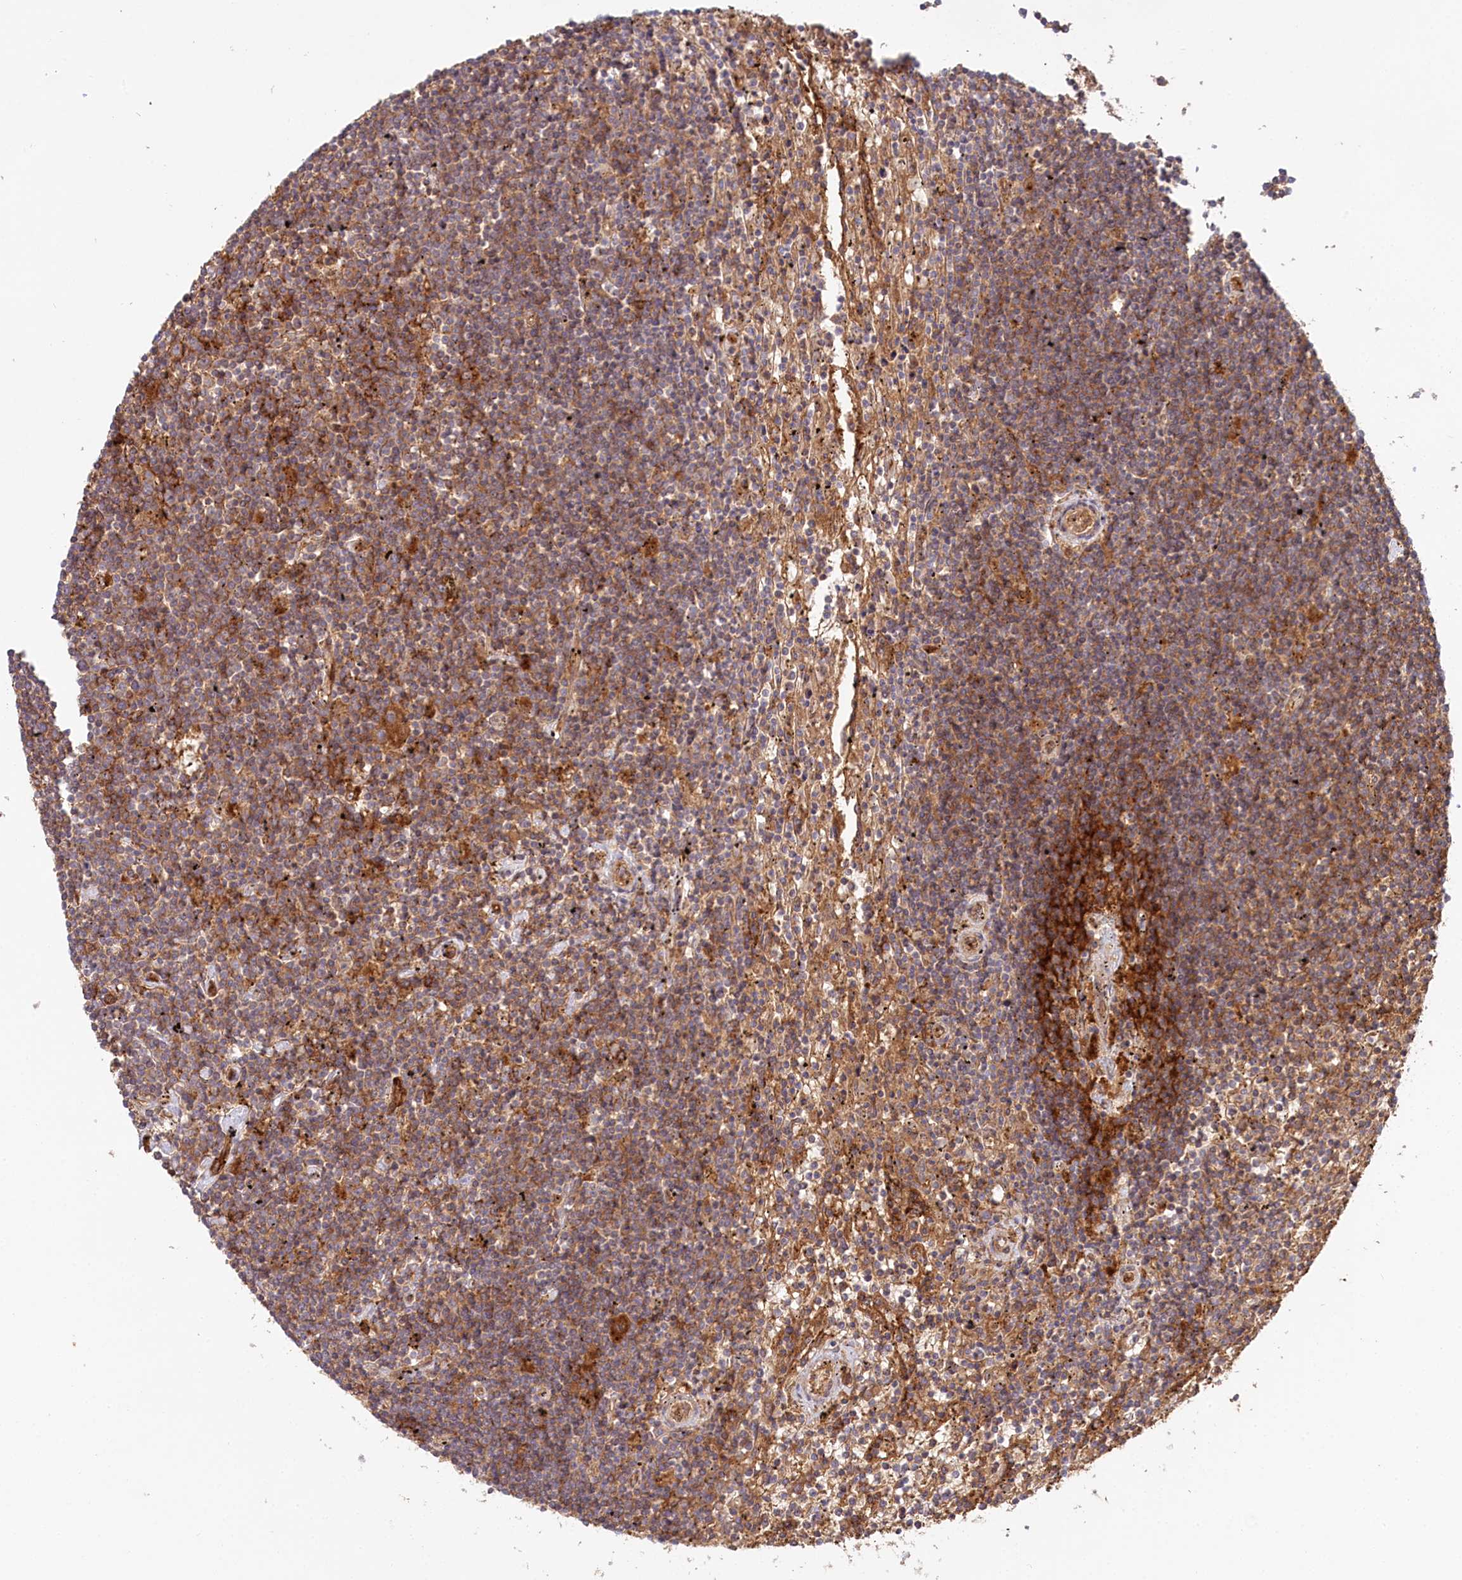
{"staining": {"intensity": "moderate", "quantity": "25%-75%", "location": "cytoplasmic/membranous"}, "tissue": "lymphoma", "cell_type": "Tumor cells", "image_type": "cancer", "snomed": [{"axis": "morphology", "description": "Malignant lymphoma, non-Hodgkin's type, Low grade"}, {"axis": "topography", "description": "Spleen"}], "caption": "Tumor cells display moderate cytoplasmic/membranous positivity in about 25%-75% of cells in lymphoma.", "gene": "RBP5", "patient": {"sex": "male", "age": 76}}